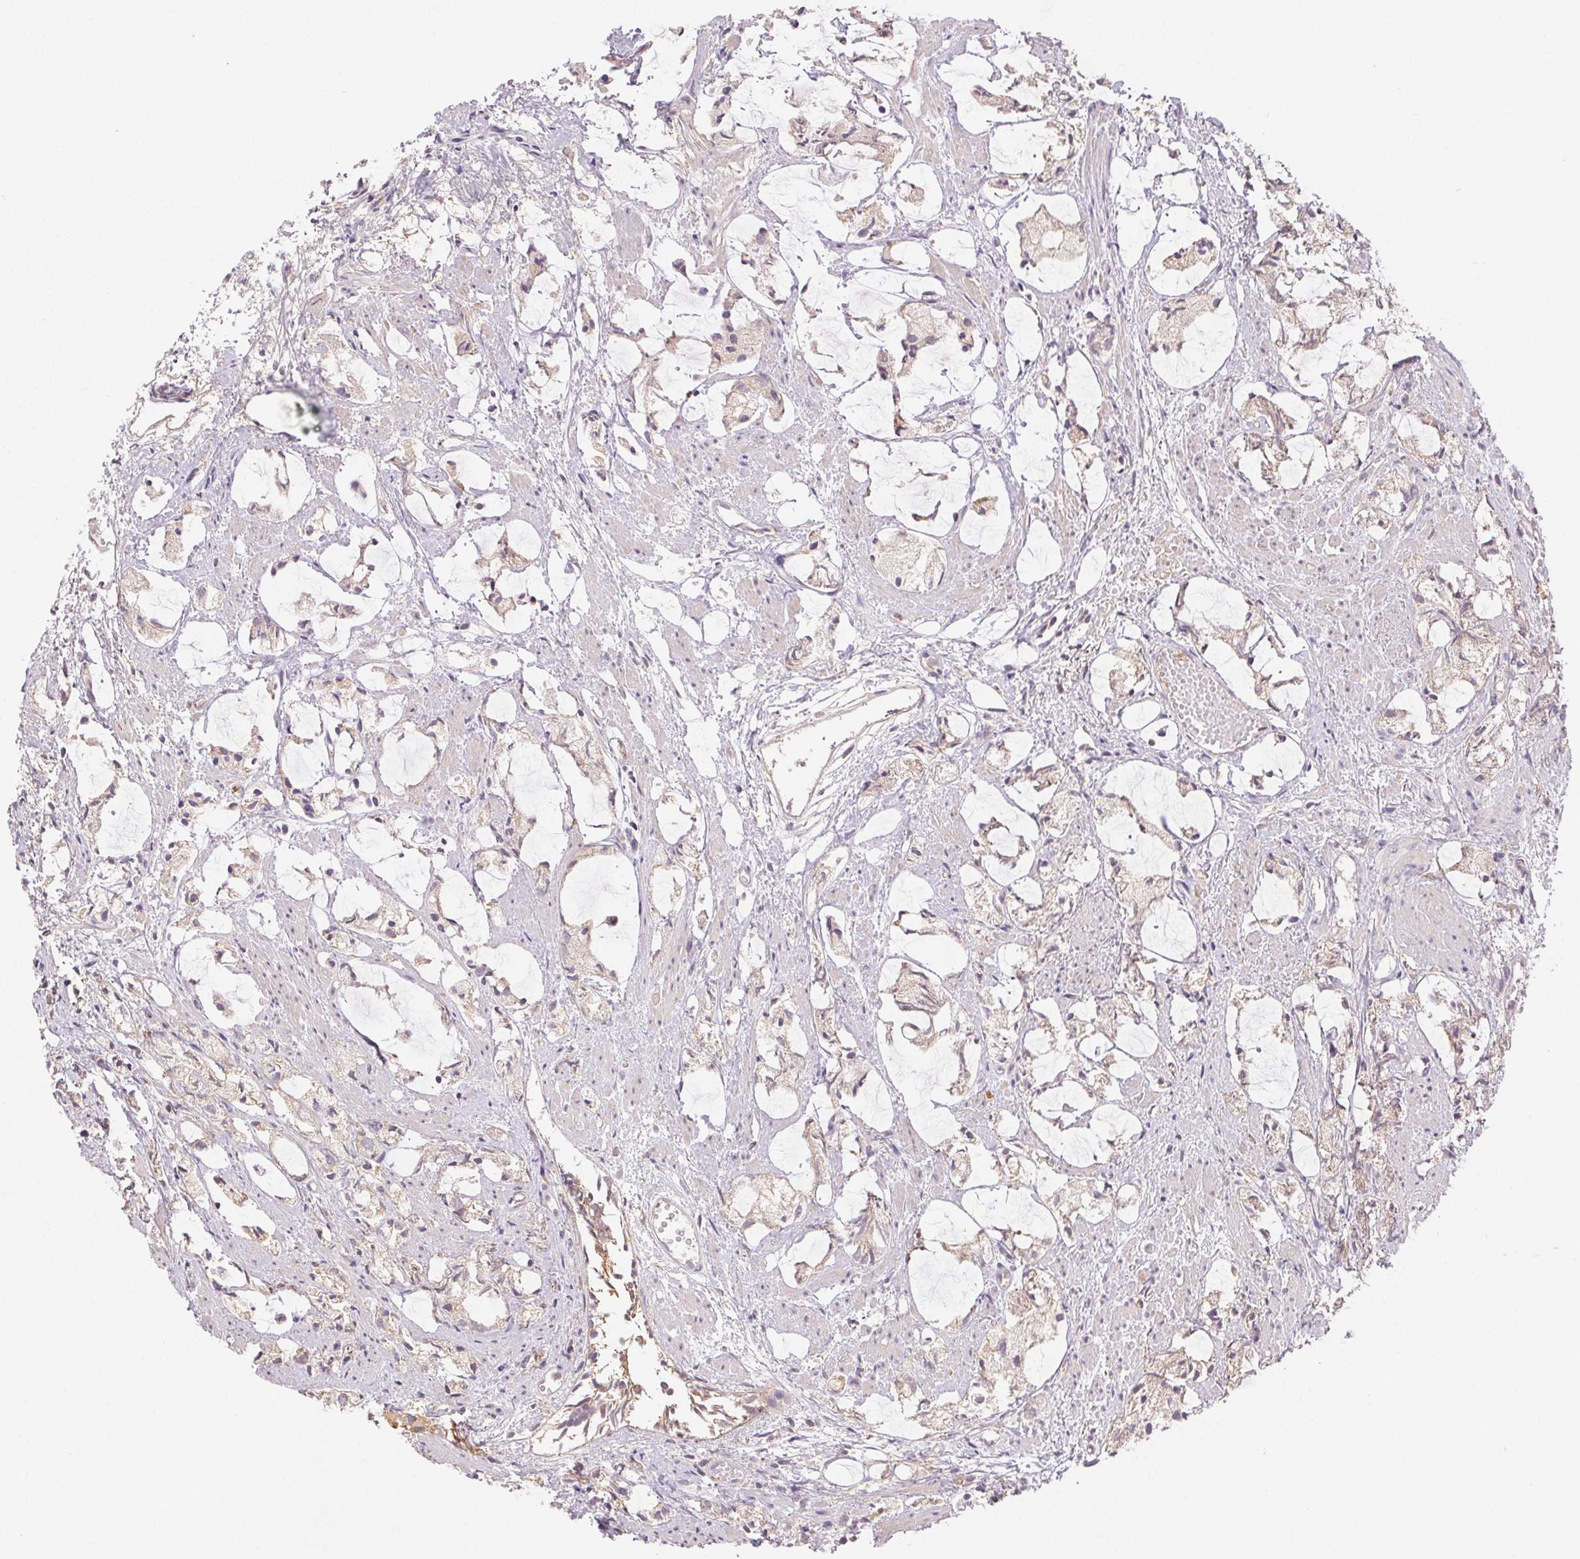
{"staining": {"intensity": "negative", "quantity": "none", "location": "none"}, "tissue": "prostate cancer", "cell_type": "Tumor cells", "image_type": "cancer", "snomed": [{"axis": "morphology", "description": "Adenocarcinoma, High grade"}, {"axis": "topography", "description": "Prostate"}], "caption": "Human high-grade adenocarcinoma (prostate) stained for a protein using immunohistochemistry reveals no staining in tumor cells.", "gene": "MAPKAPK2", "patient": {"sex": "male", "age": 85}}